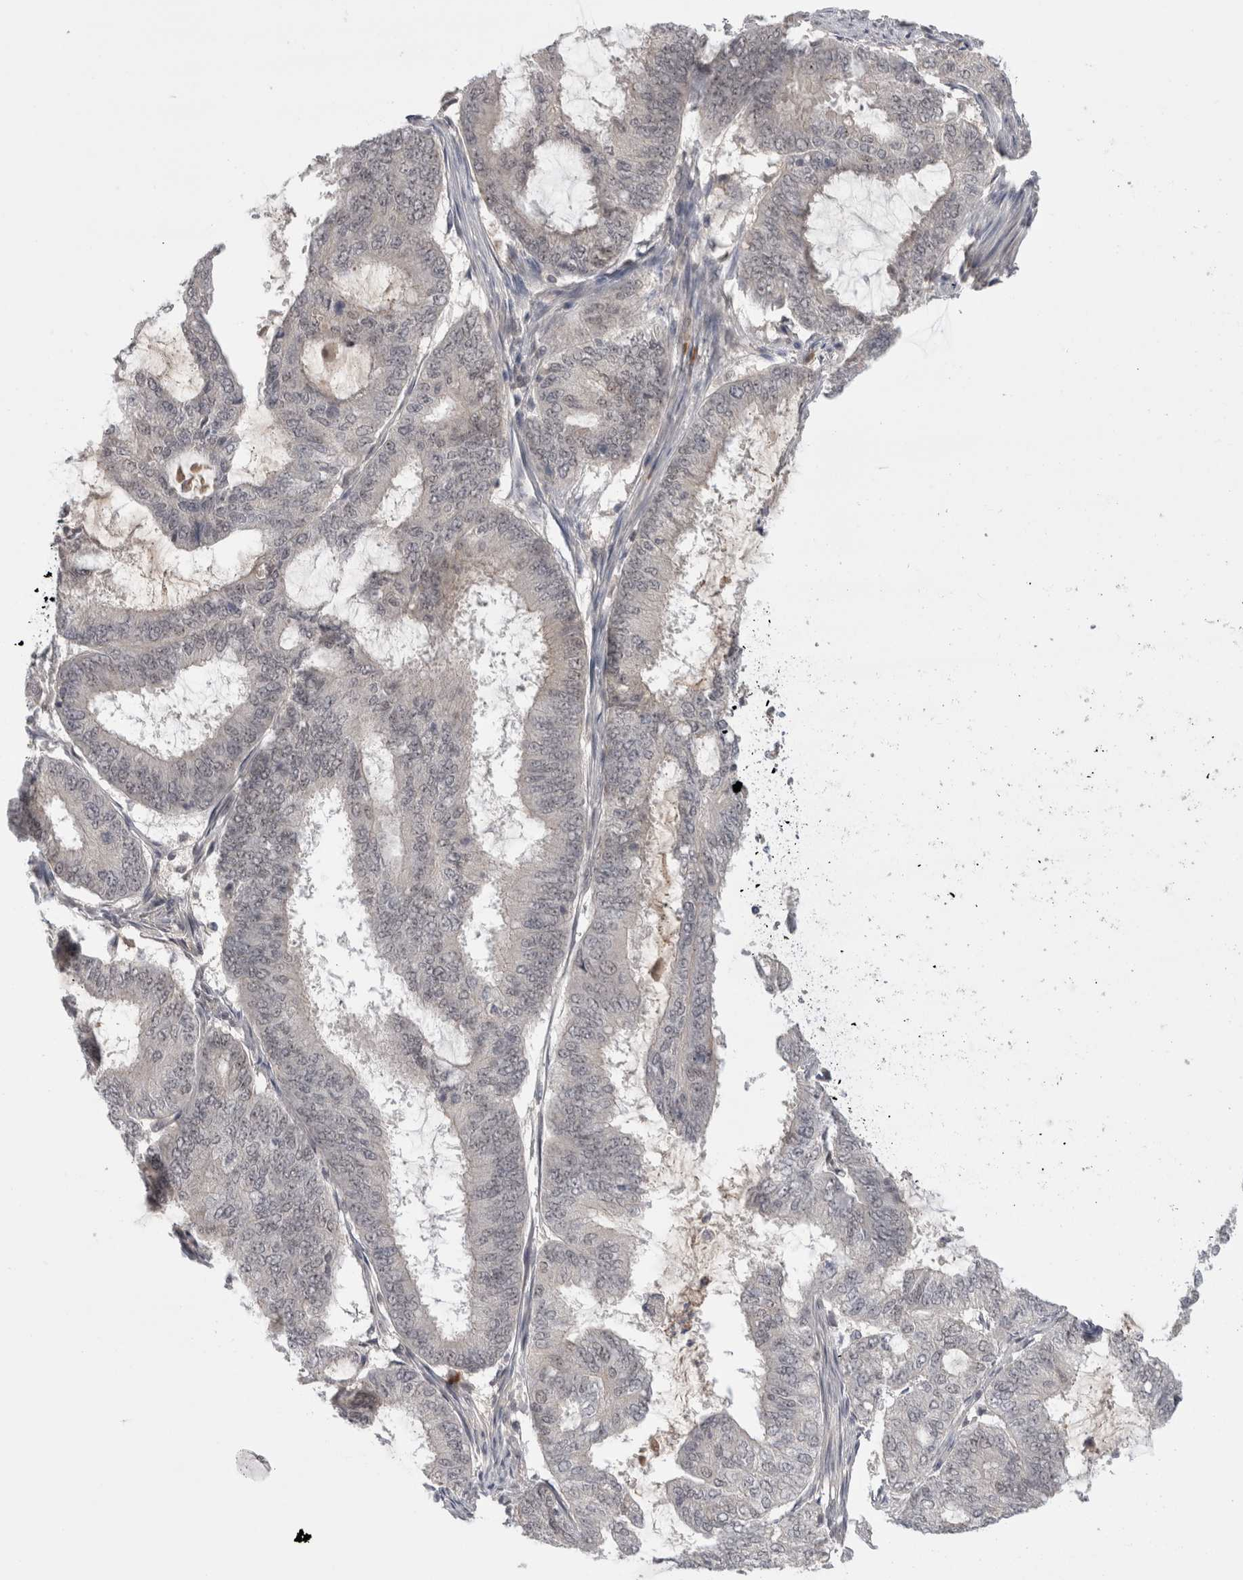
{"staining": {"intensity": "negative", "quantity": "none", "location": "none"}, "tissue": "endometrial cancer", "cell_type": "Tumor cells", "image_type": "cancer", "snomed": [{"axis": "morphology", "description": "Adenocarcinoma, NOS"}, {"axis": "topography", "description": "Endometrium"}], "caption": "Tumor cells show no significant protein positivity in endometrial cancer. (Immunohistochemistry, brightfield microscopy, high magnification).", "gene": "ZNF24", "patient": {"sex": "female", "age": 49}}